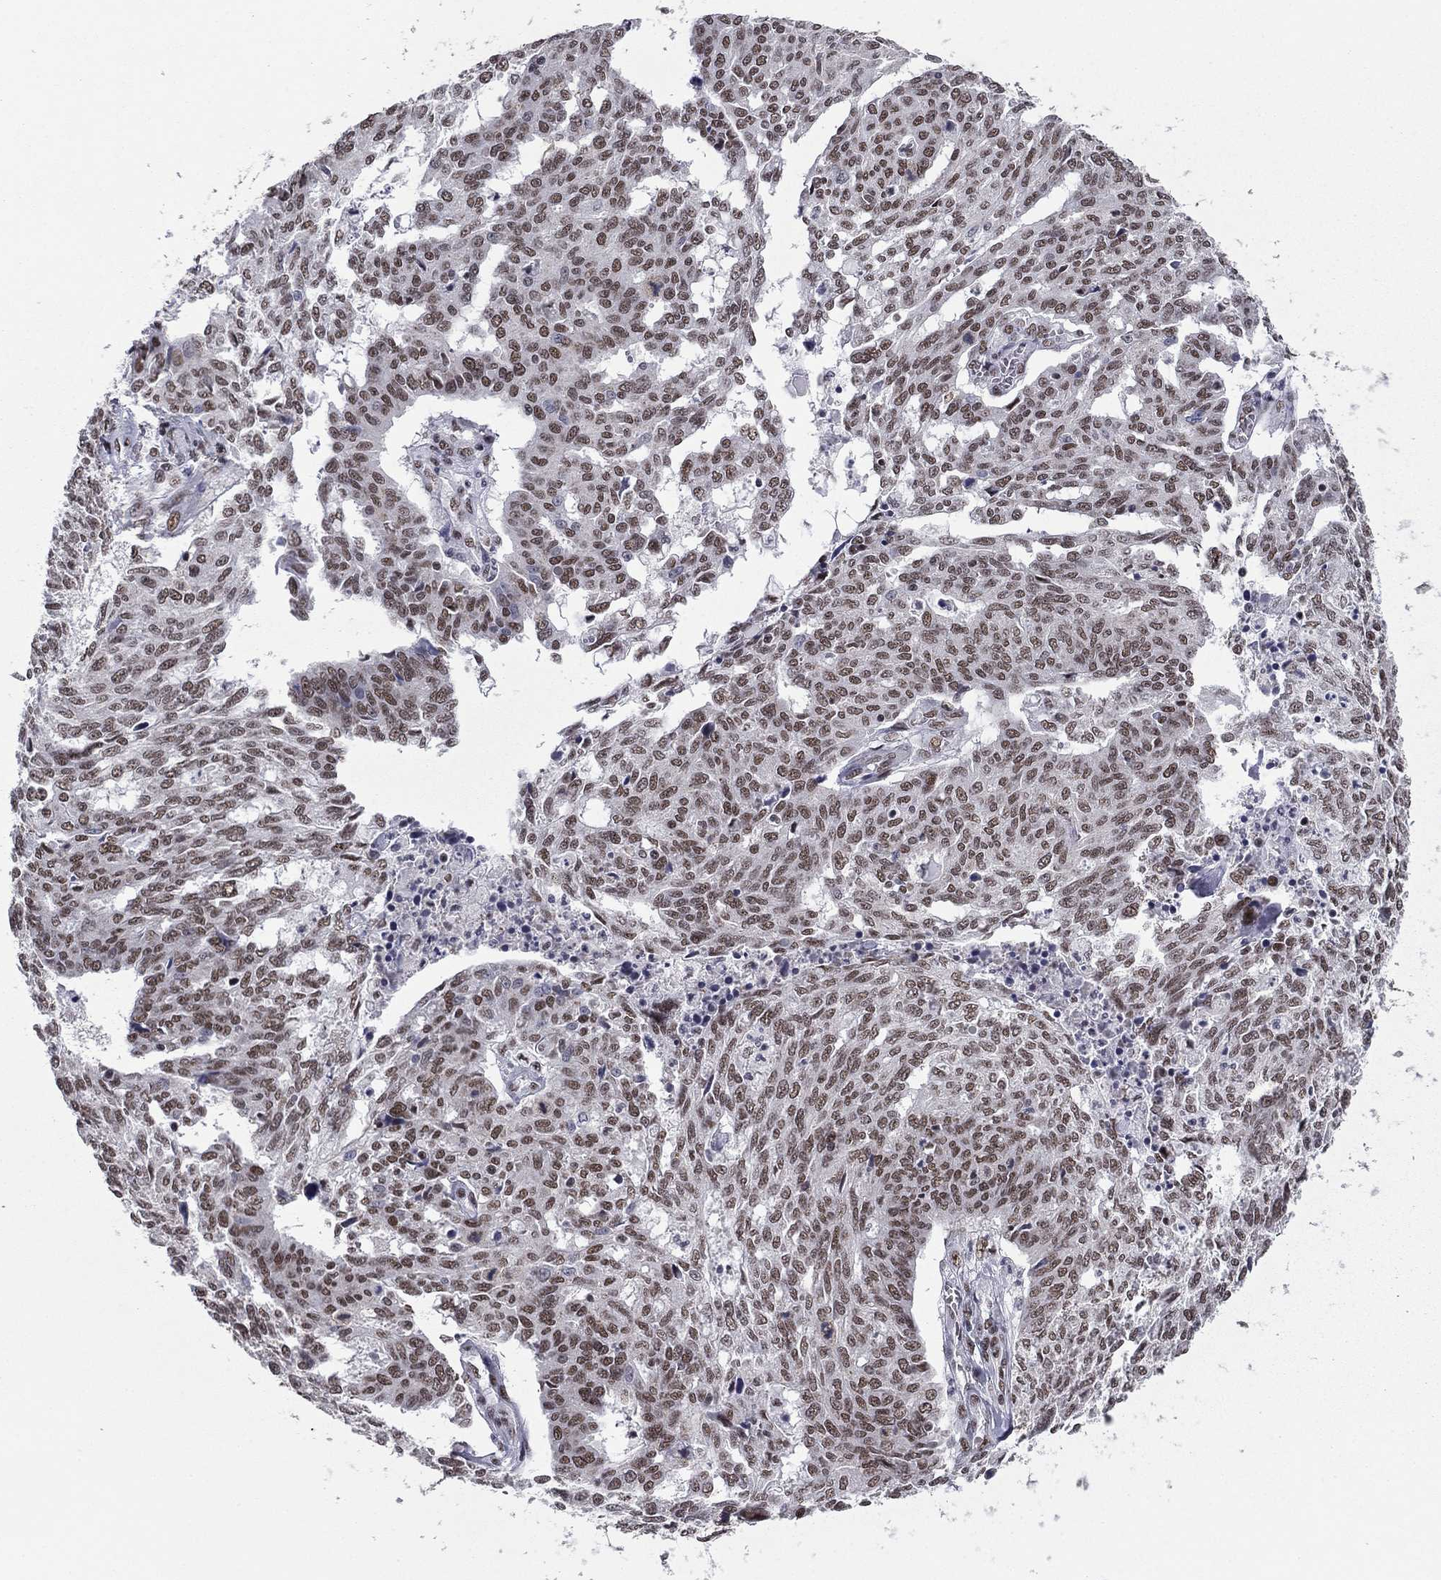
{"staining": {"intensity": "moderate", "quantity": "25%-75%", "location": "nuclear"}, "tissue": "ovarian cancer", "cell_type": "Tumor cells", "image_type": "cancer", "snomed": [{"axis": "morphology", "description": "Cystadenocarcinoma, serous, NOS"}, {"axis": "topography", "description": "Ovary"}], "caption": "Approximately 25%-75% of tumor cells in human ovarian cancer reveal moderate nuclear protein staining as visualized by brown immunohistochemical staining.", "gene": "ETV5", "patient": {"sex": "female", "age": 67}}